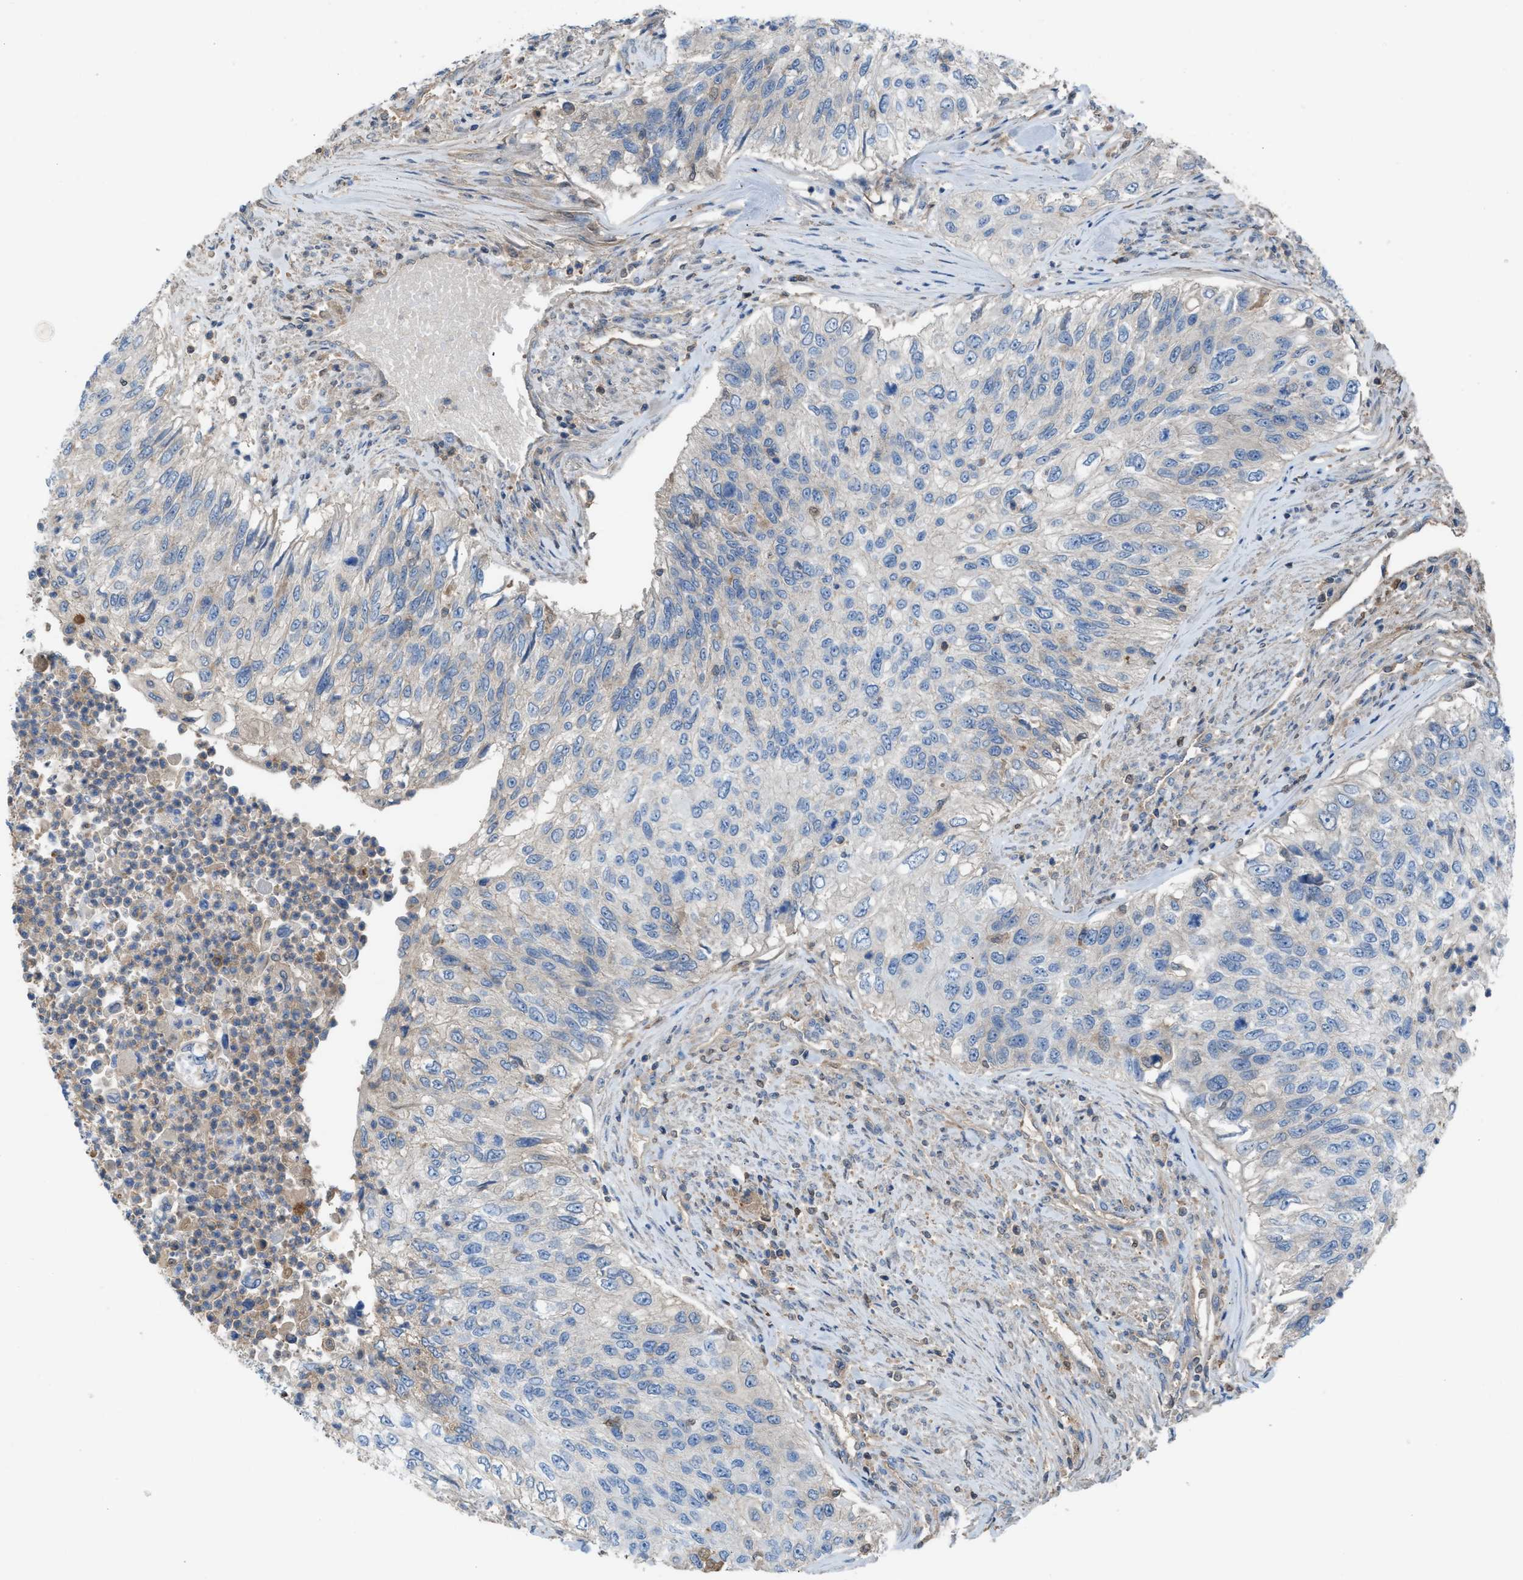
{"staining": {"intensity": "negative", "quantity": "none", "location": "none"}, "tissue": "urothelial cancer", "cell_type": "Tumor cells", "image_type": "cancer", "snomed": [{"axis": "morphology", "description": "Urothelial carcinoma, High grade"}, {"axis": "topography", "description": "Urinary bladder"}], "caption": "DAB (3,3'-diaminobenzidine) immunohistochemical staining of urothelial carcinoma (high-grade) exhibits no significant positivity in tumor cells.", "gene": "TPK1", "patient": {"sex": "female", "age": 60}}